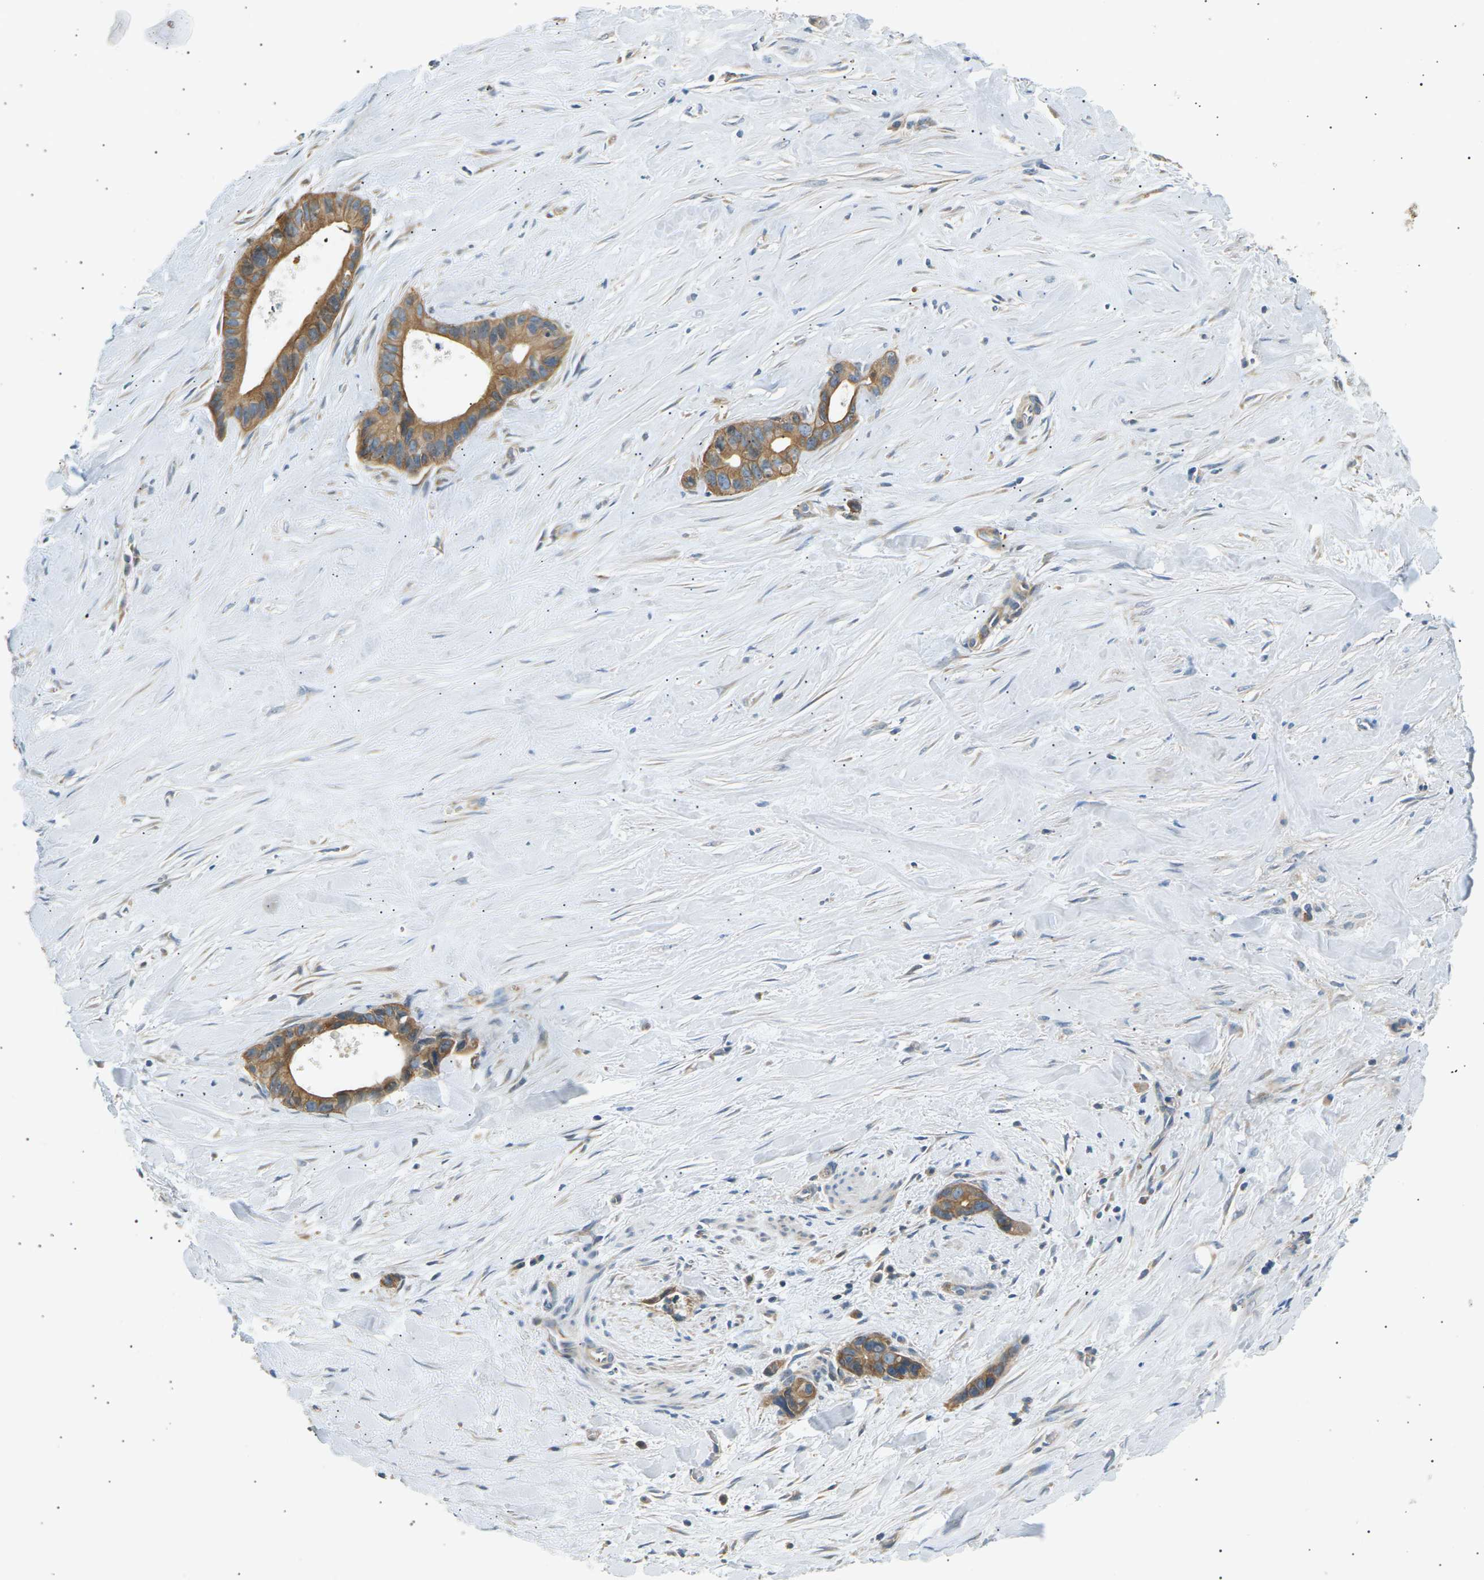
{"staining": {"intensity": "moderate", "quantity": ">75%", "location": "cytoplasmic/membranous"}, "tissue": "liver cancer", "cell_type": "Tumor cells", "image_type": "cancer", "snomed": [{"axis": "morphology", "description": "Cholangiocarcinoma"}, {"axis": "topography", "description": "Liver"}], "caption": "The photomicrograph shows a brown stain indicating the presence of a protein in the cytoplasmic/membranous of tumor cells in liver cancer (cholangiocarcinoma). (DAB (3,3'-diaminobenzidine) = brown stain, brightfield microscopy at high magnification).", "gene": "TBC1D8", "patient": {"sex": "female", "age": 55}}